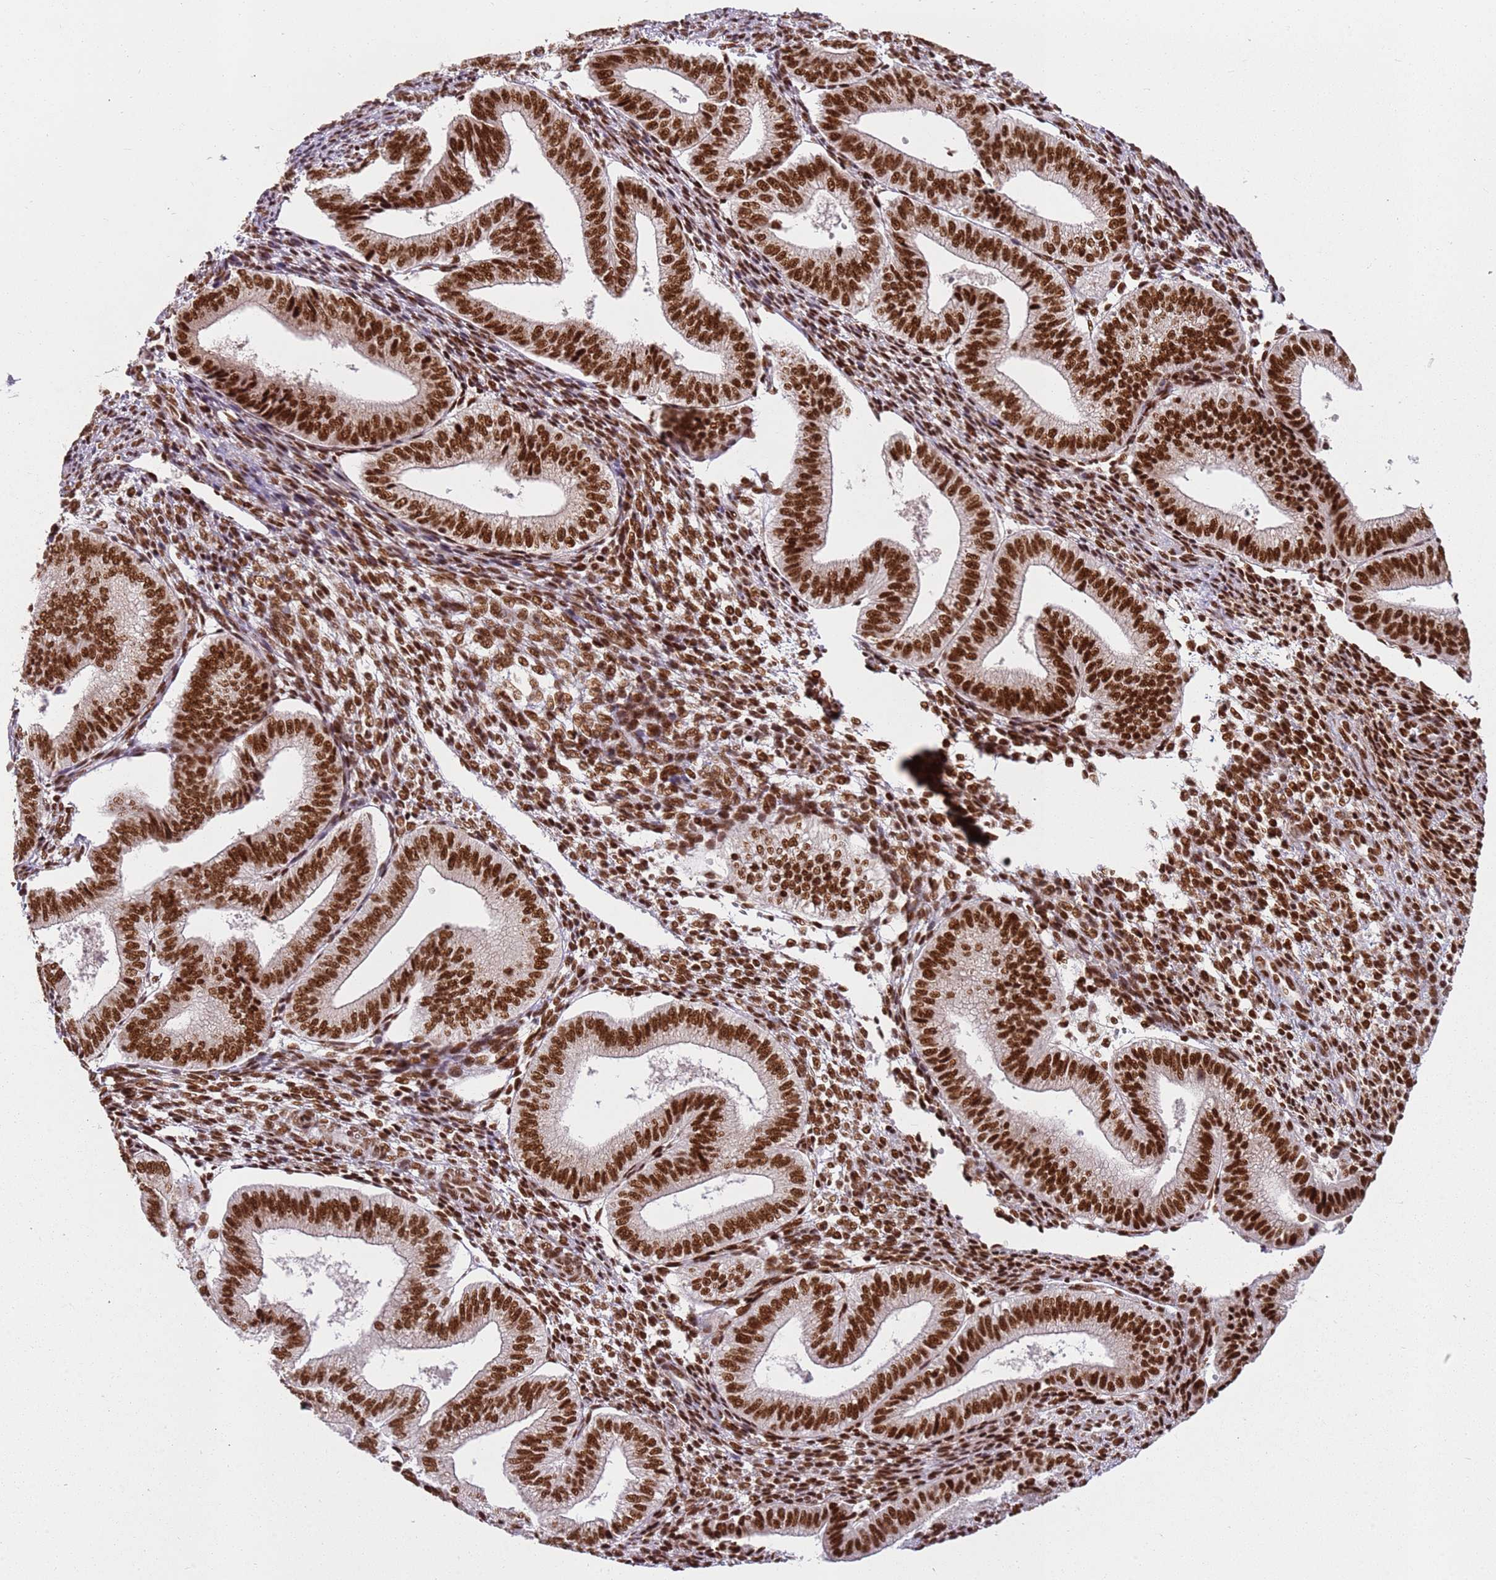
{"staining": {"intensity": "strong", "quantity": ">75%", "location": "nuclear"}, "tissue": "endometrium", "cell_type": "Cells in endometrial stroma", "image_type": "normal", "snomed": [{"axis": "morphology", "description": "Normal tissue, NOS"}, {"axis": "topography", "description": "Endometrium"}], "caption": "Immunohistochemical staining of normal endometrium shows >75% levels of strong nuclear protein staining in about >75% of cells in endometrial stroma. Immunohistochemistry (ihc) stains the protein of interest in brown and the nuclei are stained blue.", "gene": "TENT4A", "patient": {"sex": "female", "age": 34}}